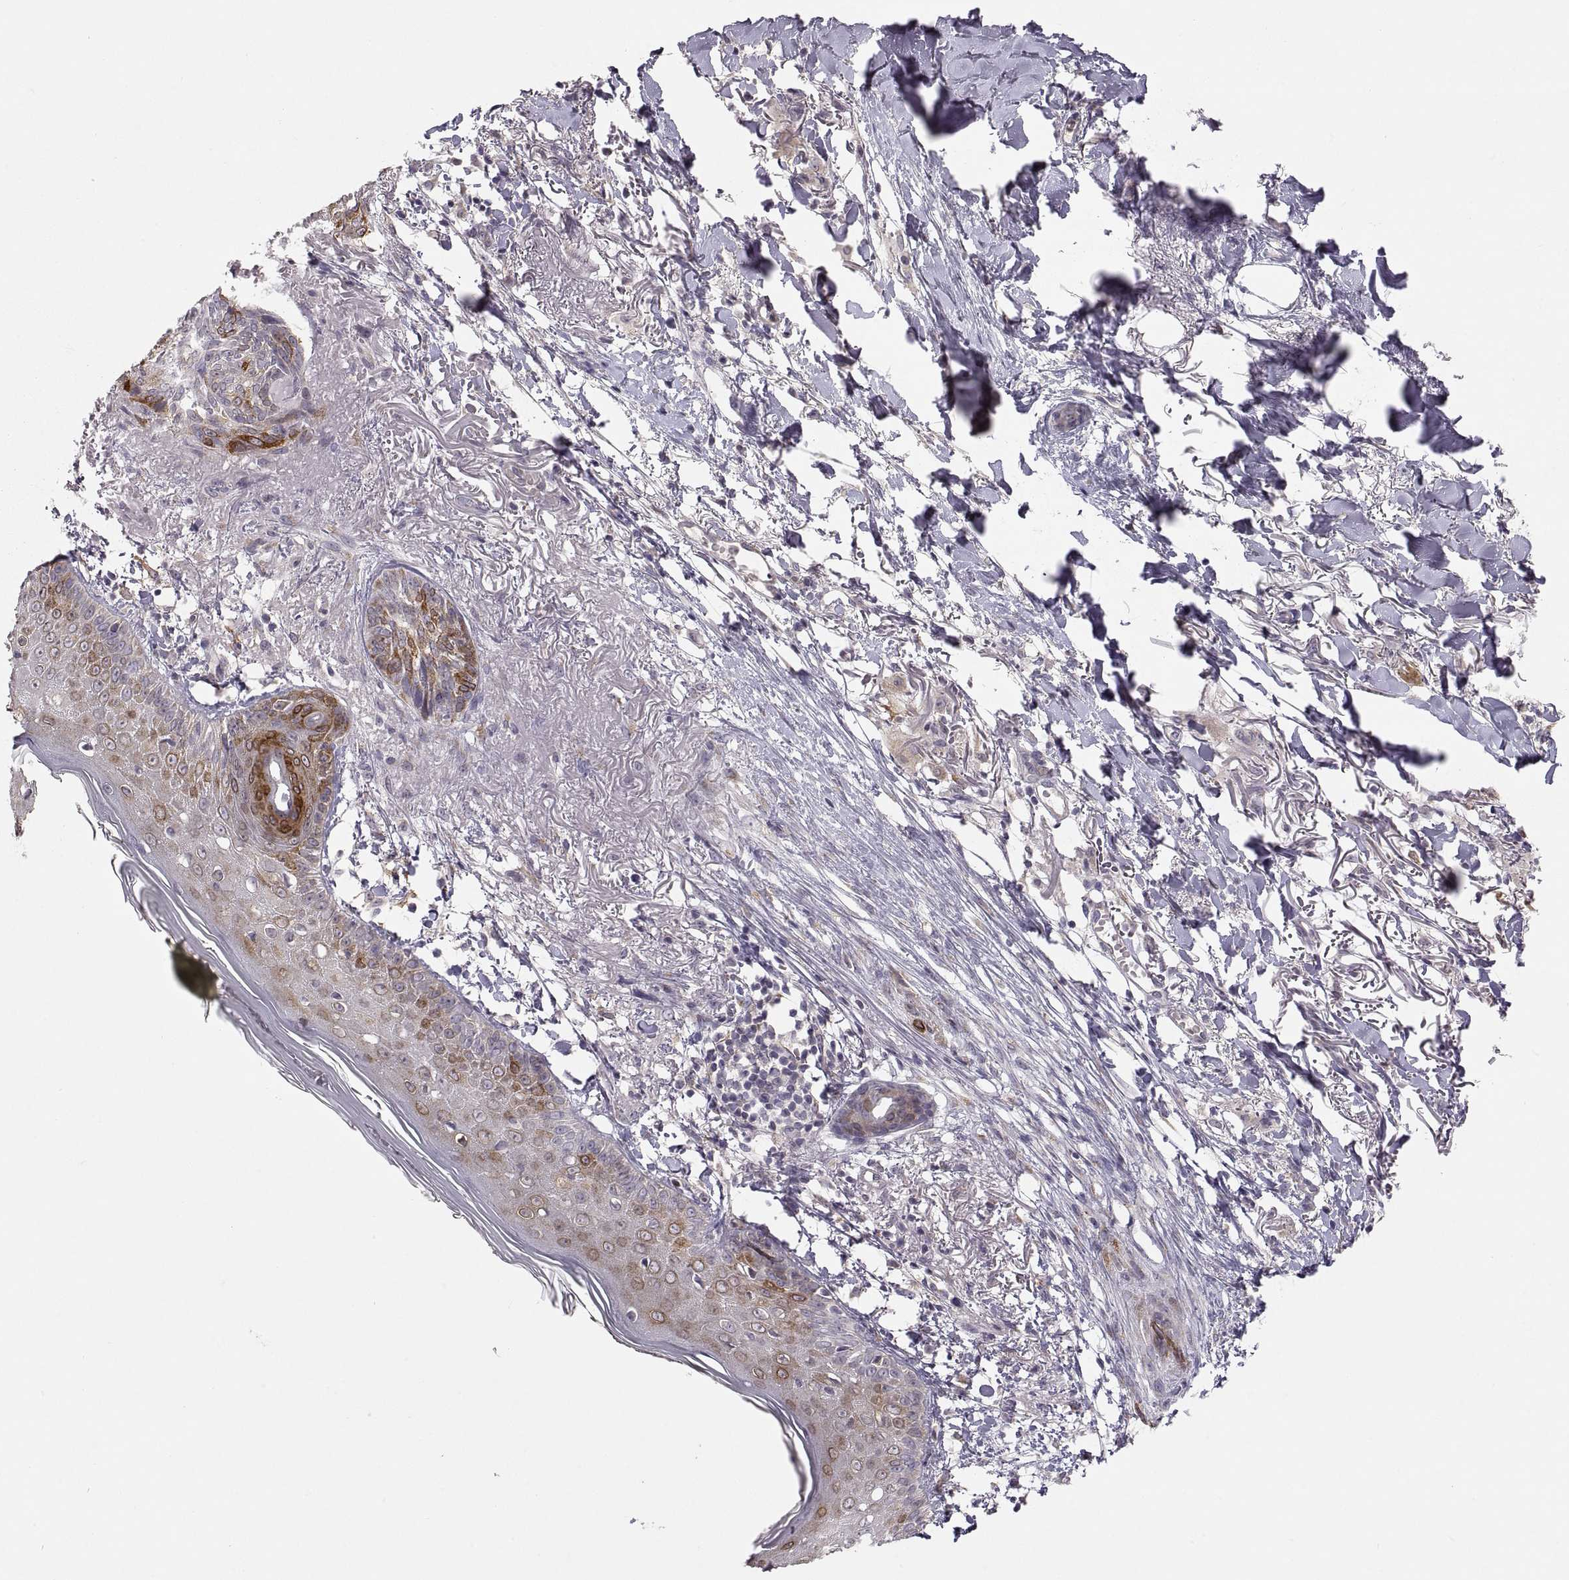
{"staining": {"intensity": "strong", "quantity": "25%-75%", "location": "cytoplasmic/membranous"}, "tissue": "skin cancer", "cell_type": "Tumor cells", "image_type": "cancer", "snomed": [{"axis": "morphology", "description": "Normal tissue, NOS"}, {"axis": "morphology", "description": "Basal cell carcinoma"}, {"axis": "topography", "description": "Skin"}], "caption": "Protein staining displays strong cytoplasmic/membranous expression in approximately 25%-75% of tumor cells in skin cancer (basal cell carcinoma). Immunohistochemistry stains the protein in brown and the nuclei are stained blue.", "gene": "HMGCR", "patient": {"sex": "male", "age": 84}}